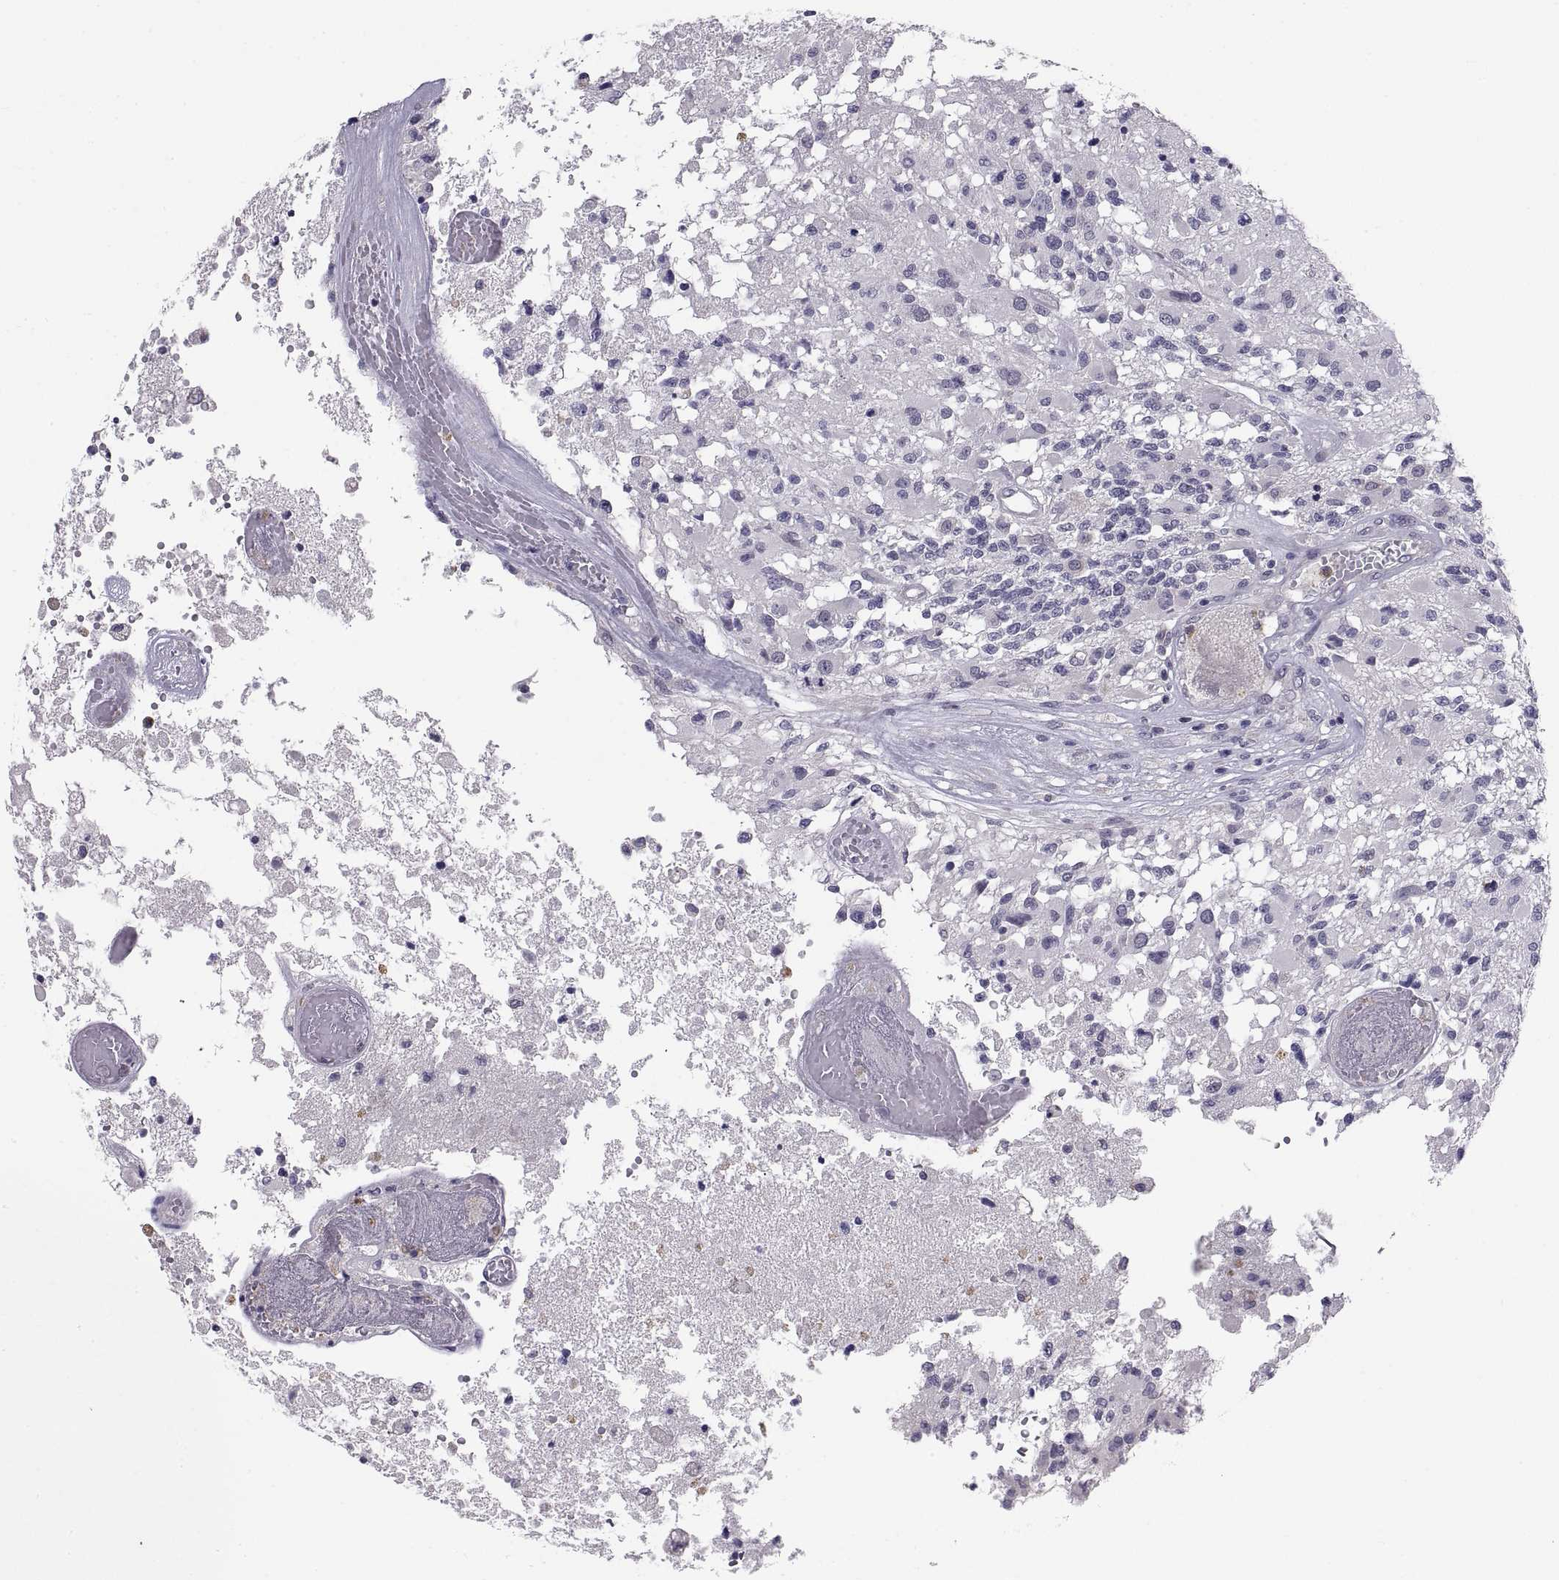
{"staining": {"intensity": "negative", "quantity": "none", "location": "none"}, "tissue": "glioma", "cell_type": "Tumor cells", "image_type": "cancer", "snomed": [{"axis": "morphology", "description": "Glioma, malignant, High grade"}, {"axis": "topography", "description": "Brain"}], "caption": "High-grade glioma (malignant) stained for a protein using immunohistochemistry (IHC) shows no expression tumor cells.", "gene": "PKP1", "patient": {"sex": "female", "age": 63}}